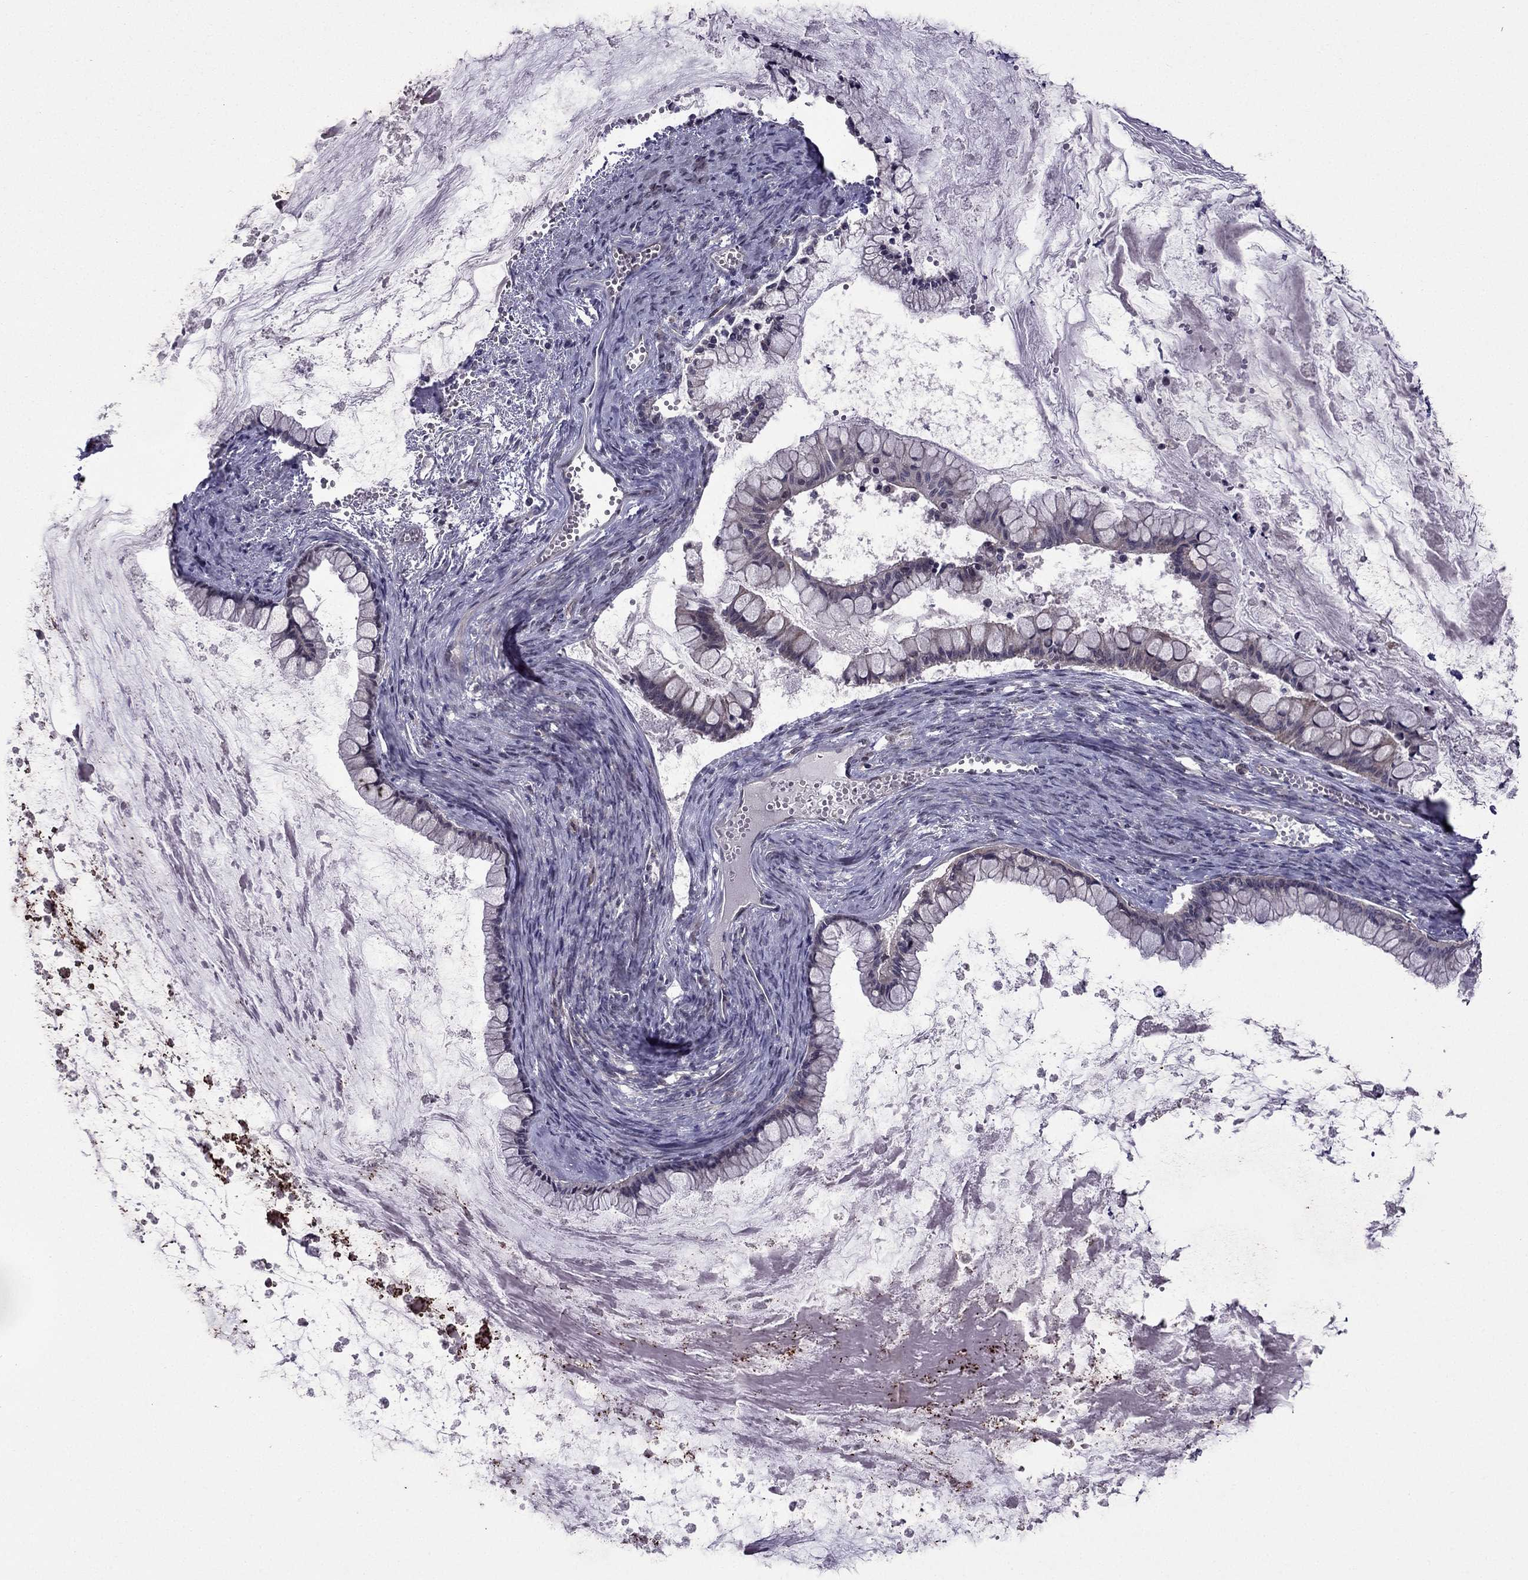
{"staining": {"intensity": "negative", "quantity": "none", "location": "none"}, "tissue": "ovarian cancer", "cell_type": "Tumor cells", "image_type": "cancer", "snomed": [{"axis": "morphology", "description": "Cystadenocarcinoma, mucinous, NOS"}, {"axis": "topography", "description": "Ovary"}], "caption": "Mucinous cystadenocarcinoma (ovarian) was stained to show a protein in brown. There is no significant expression in tumor cells. (Stains: DAB (3,3'-diaminobenzidine) IHC with hematoxylin counter stain, Microscopy: brightfield microscopy at high magnification).", "gene": "CDK5", "patient": {"sex": "female", "age": 67}}